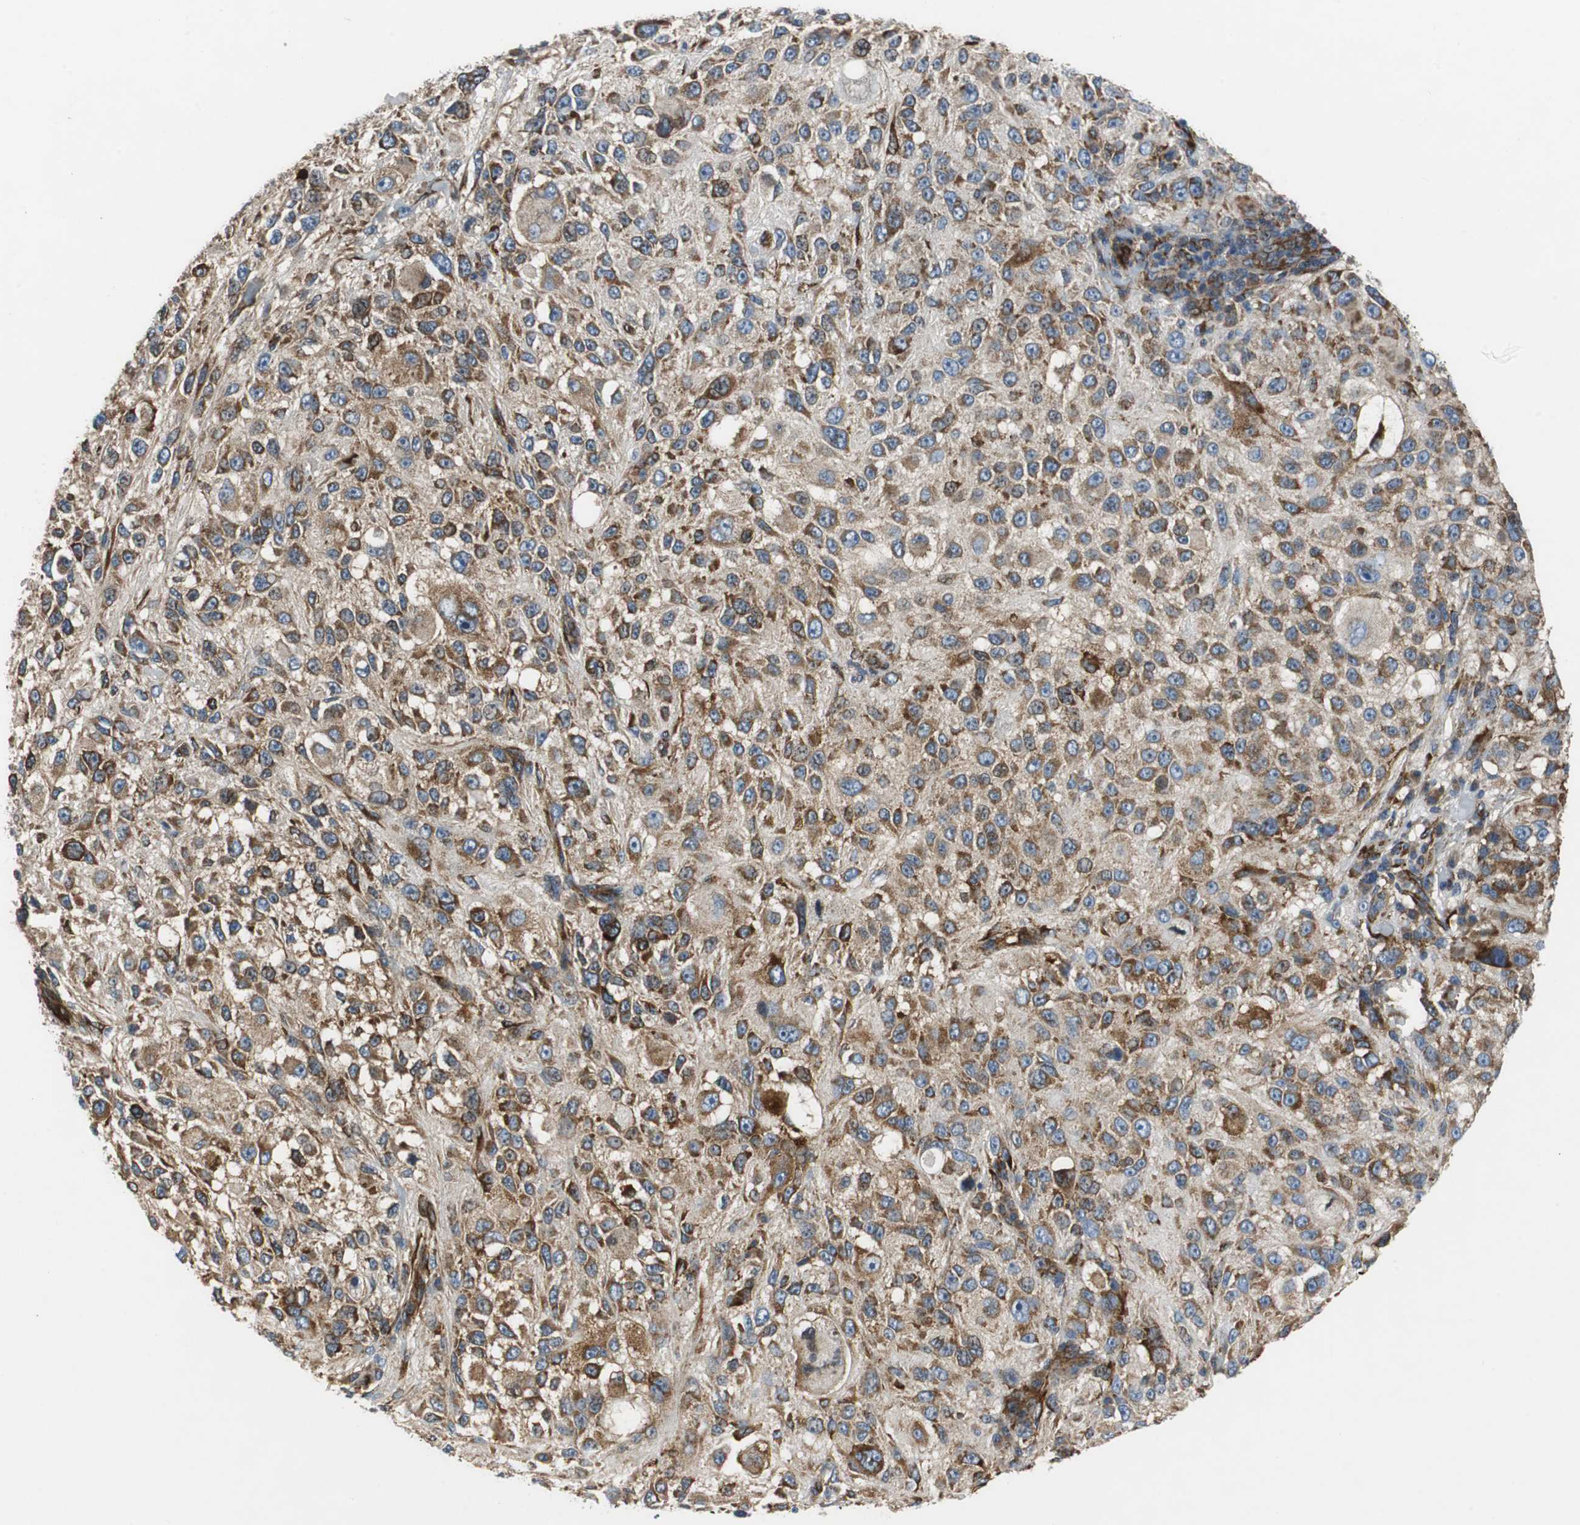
{"staining": {"intensity": "moderate", "quantity": ">75%", "location": "cytoplasmic/membranous"}, "tissue": "melanoma", "cell_type": "Tumor cells", "image_type": "cancer", "snomed": [{"axis": "morphology", "description": "Necrosis, NOS"}, {"axis": "morphology", "description": "Malignant melanoma, NOS"}, {"axis": "topography", "description": "Skin"}], "caption": "Melanoma was stained to show a protein in brown. There is medium levels of moderate cytoplasmic/membranous expression in about >75% of tumor cells.", "gene": "ISCU", "patient": {"sex": "female", "age": 87}}